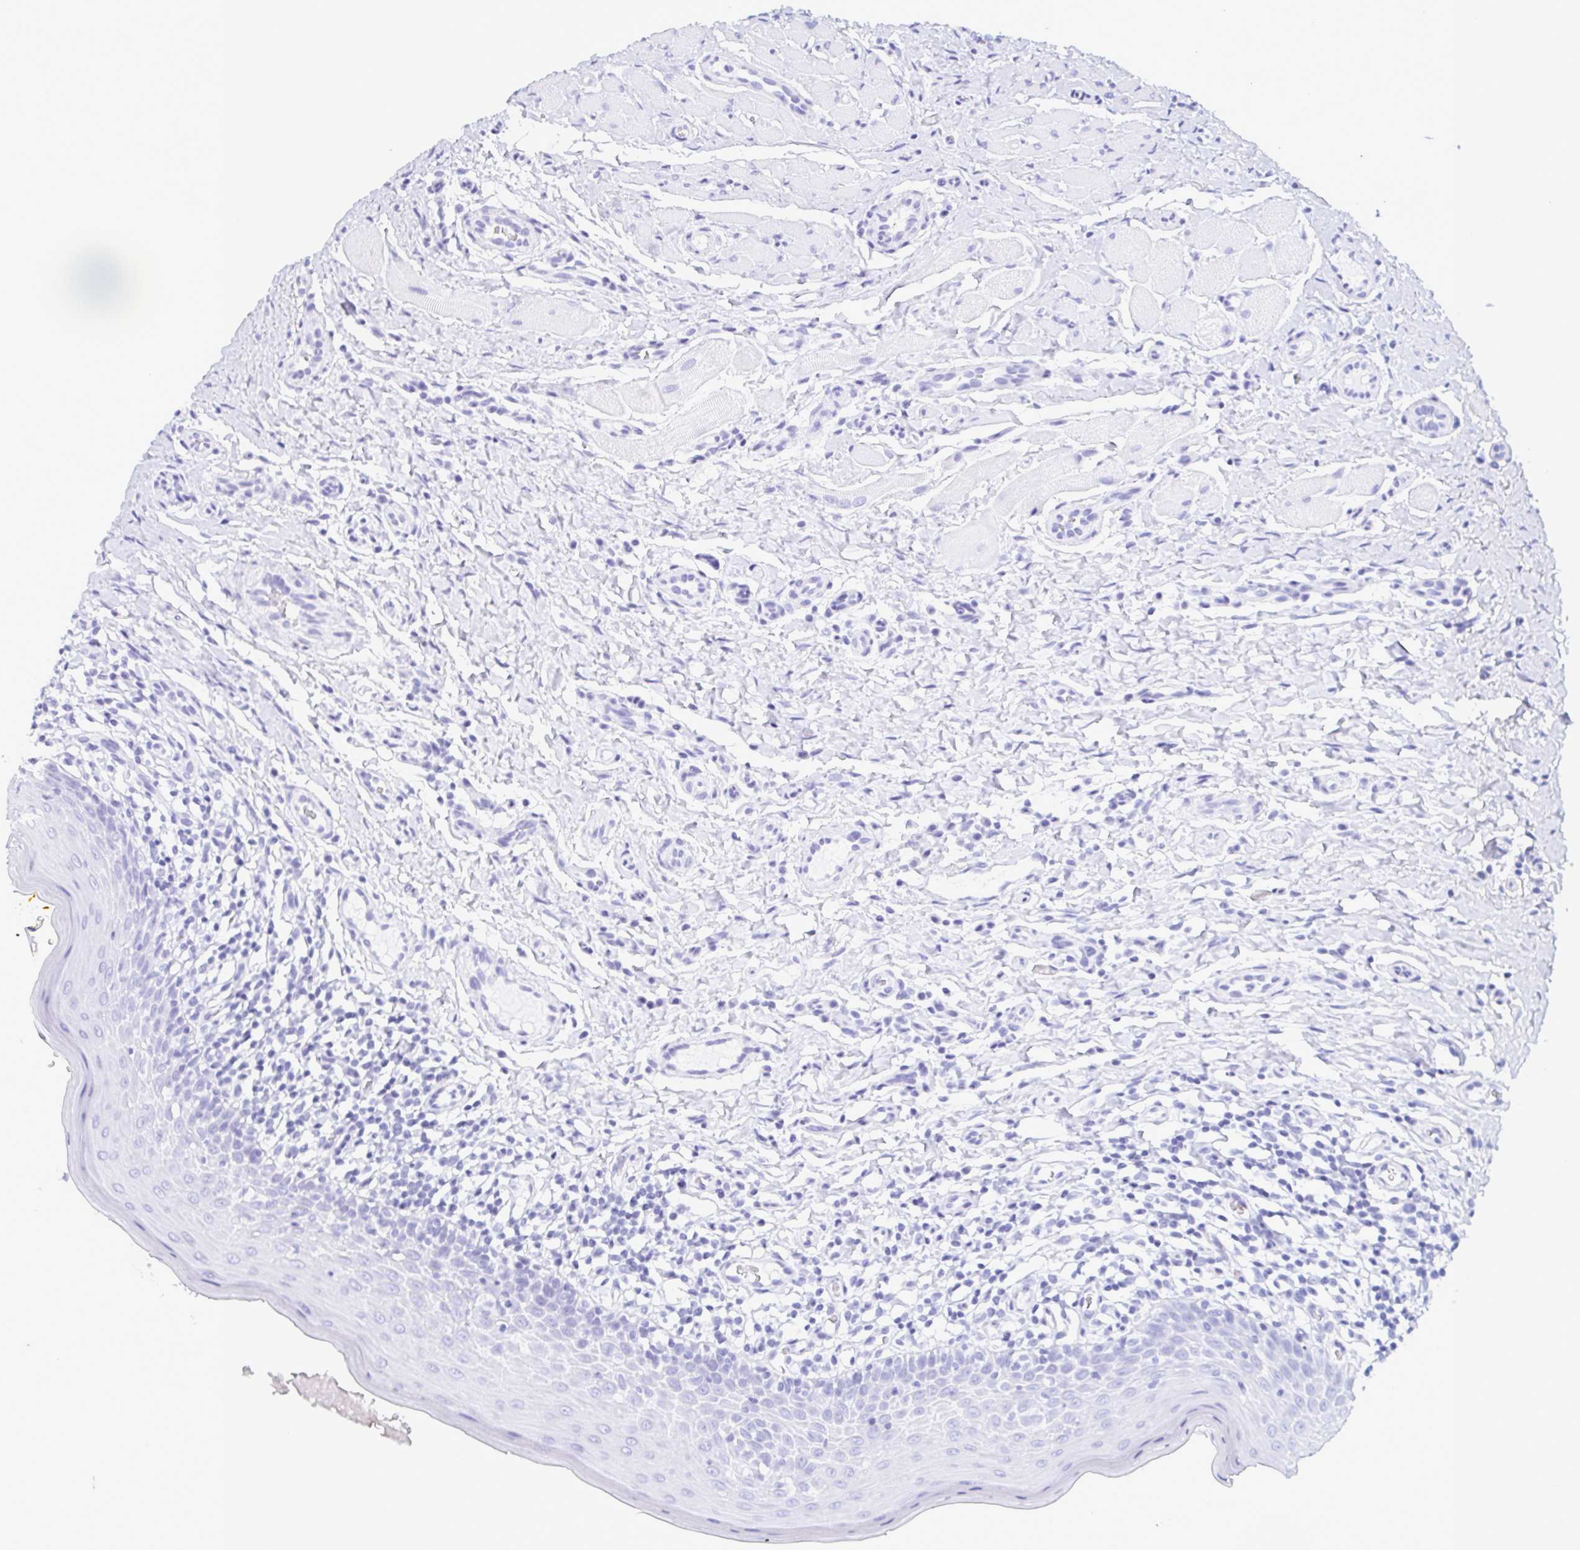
{"staining": {"intensity": "negative", "quantity": "none", "location": "none"}, "tissue": "oral mucosa", "cell_type": "Squamous epithelial cells", "image_type": "normal", "snomed": [{"axis": "morphology", "description": "Normal tissue, NOS"}, {"axis": "topography", "description": "Oral tissue"}, {"axis": "topography", "description": "Tounge, NOS"}], "caption": "High power microscopy micrograph of an immunohistochemistry (IHC) micrograph of benign oral mucosa, revealing no significant positivity in squamous epithelial cells.", "gene": "BPIFA2", "patient": {"sex": "female", "age": 58}}